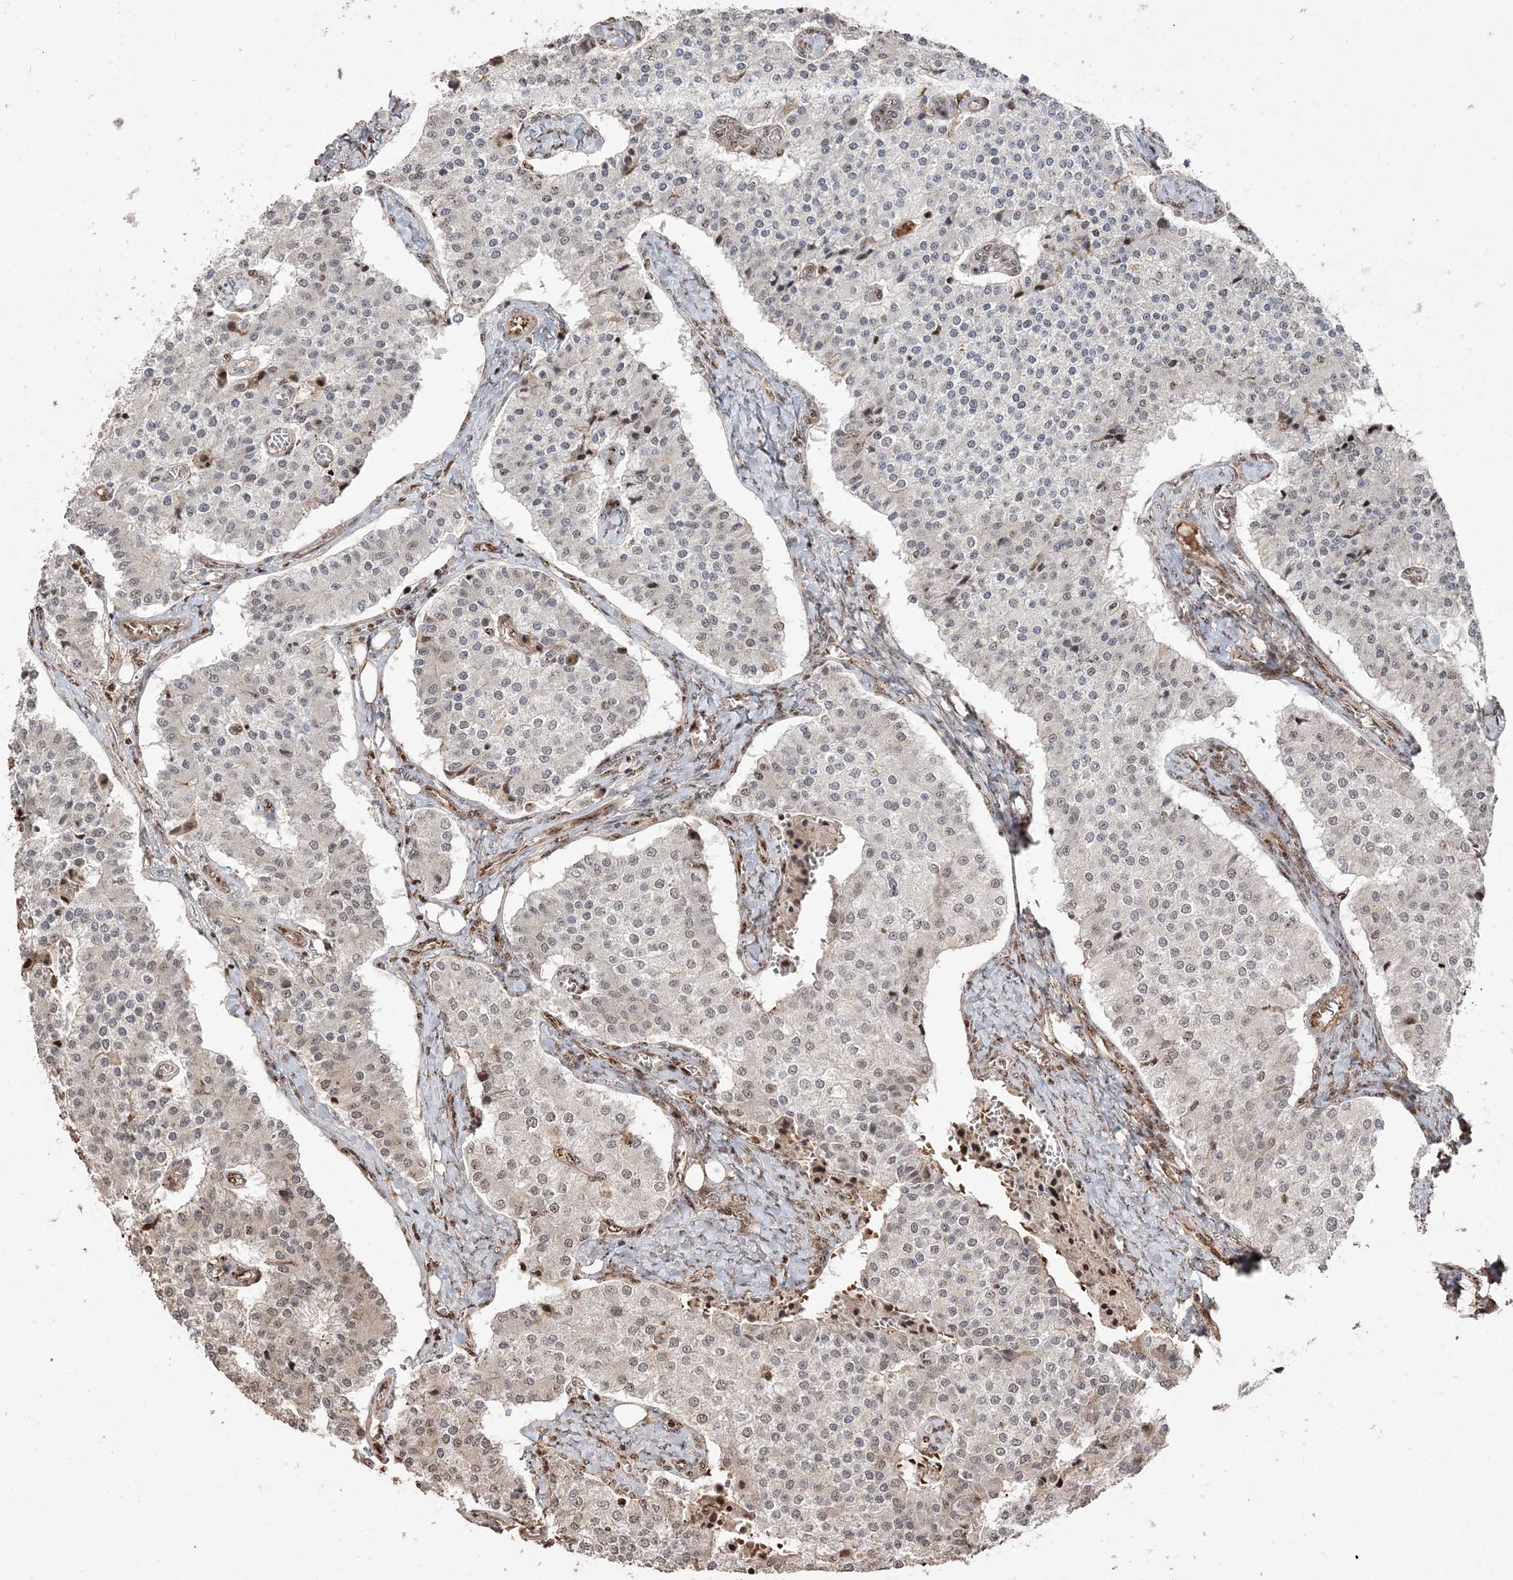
{"staining": {"intensity": "weak", "quantity": "<25%", "location": "nuclear"}, "tissue": "carcinoid", "cell_type": "Tumor cells", "image_type": "cancer", "snomed": [{"axis": "morphology", "description": "Carcinoid, malignant, NOS"}, {"axis": "topography", "description": "Colon"}], "caption": "Tumor cells show no significant positivity in malignant carcinoid.", "gene": "RBM17", "patient": {"sex": "female", "age": 52}}